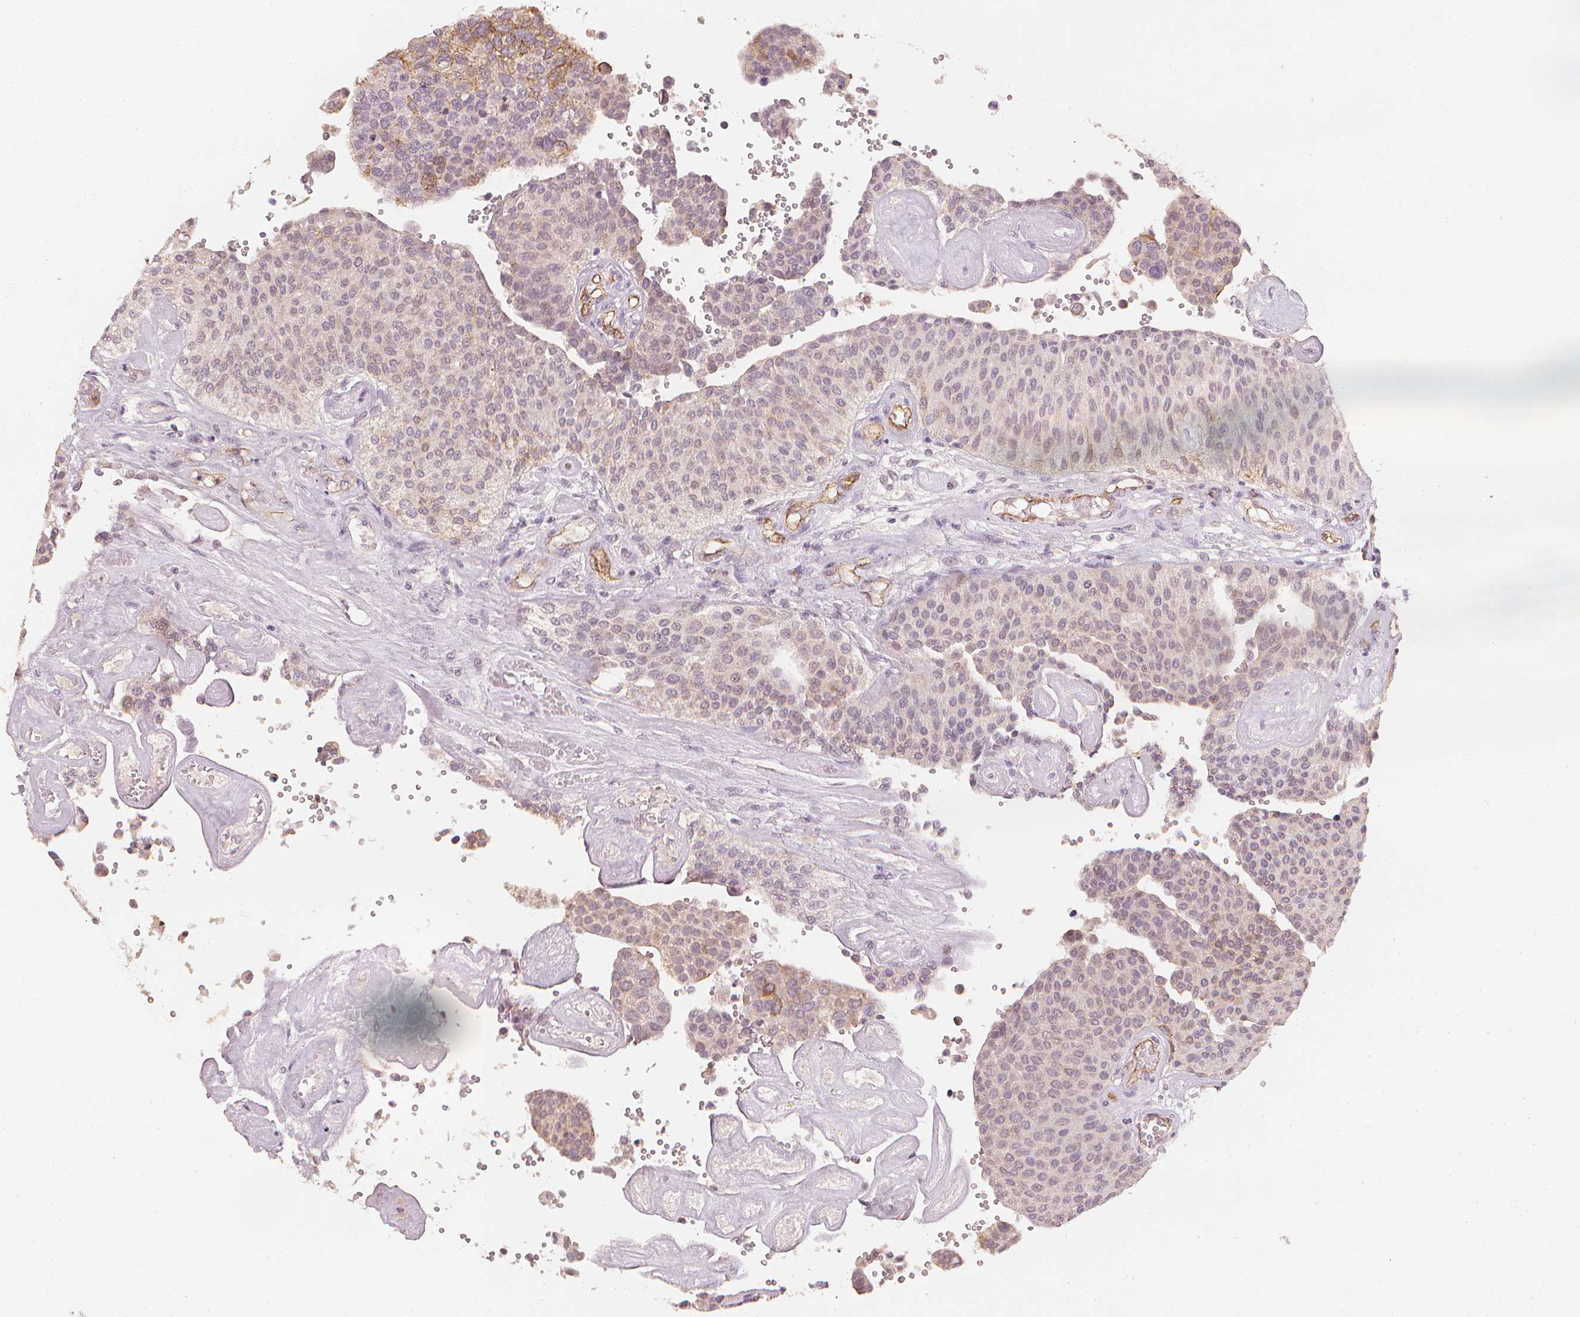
{"staining": {"intensity": "moderate", "quantity": "<25%", "location": "cytoplasmic/membranous"}, "tissue": "urothelial cancer", "cell_type": "Tumor cells", "image_type": "cancer", "snomed": [{"axis": "morphology", "description": "Urothelial carcinoma, NOS"}, {"axis": "topography", "description": "Urinary bladder"}], "caption": "This photomicrograph demonstrates immunohistochemistry (IHC) staining of urothelial cancer, with low moderate cytoplasmic/membranous positivity in approximately <25% of tumor cells.", "gene": "CIB1", "patient": {"sex": "male", "age": 55}}